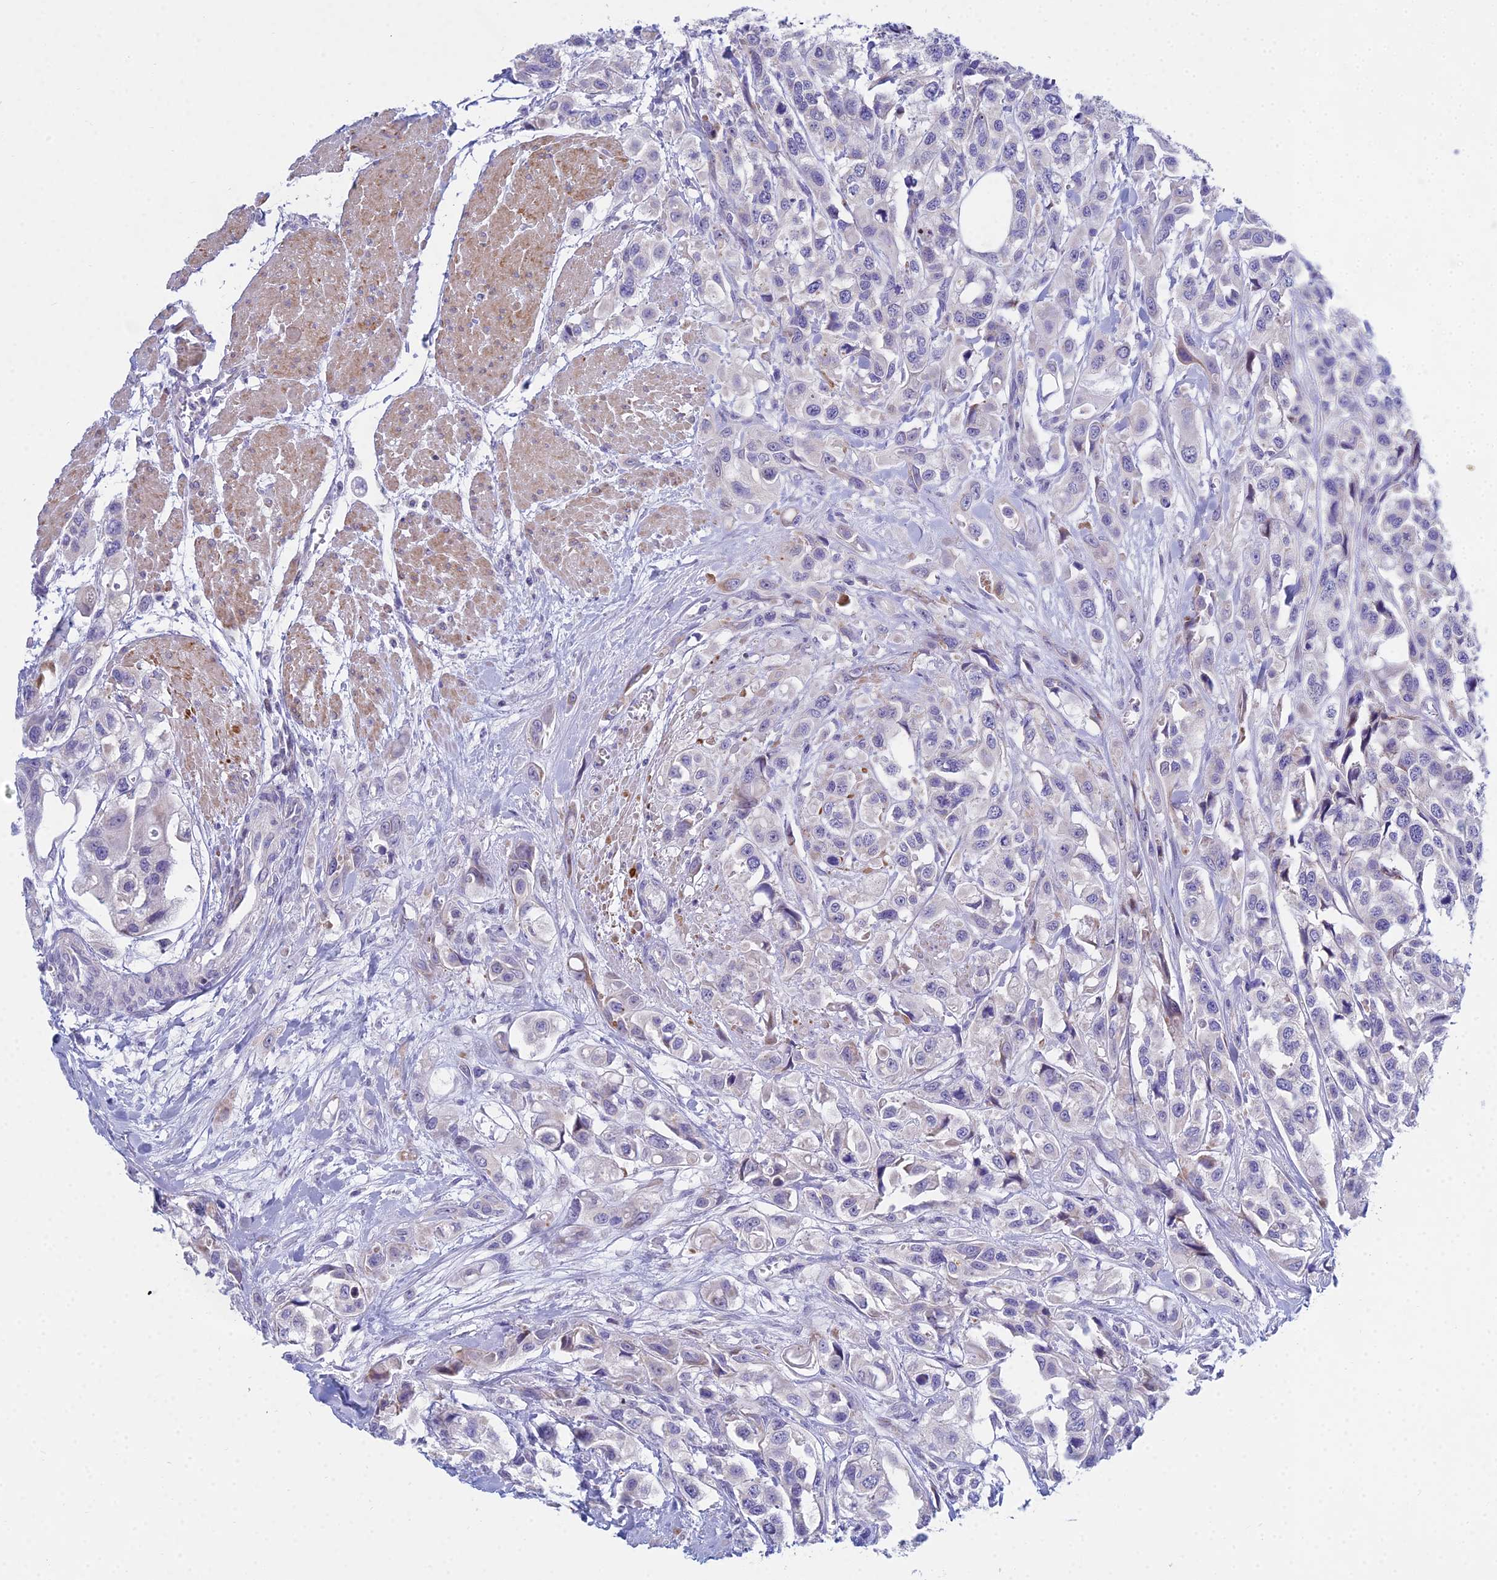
{"staining": {"intensity": "negative", "quantity": "none", "location": "none"}, "tissue": "urothelial cancer", "cell_type": "Tumor cells", "image_type": "cancer", "snomed": [{"axis": "morphology", "description": "Urothelial carcinoma, High grade"}, {"axis": "topography", "description": "Urinary bladder"}], "caption": "Tumor cells show no significant protein expression in urothelial cancer.", "gene": "PRR13", "patient": {"sex": "male", "age": 67}}